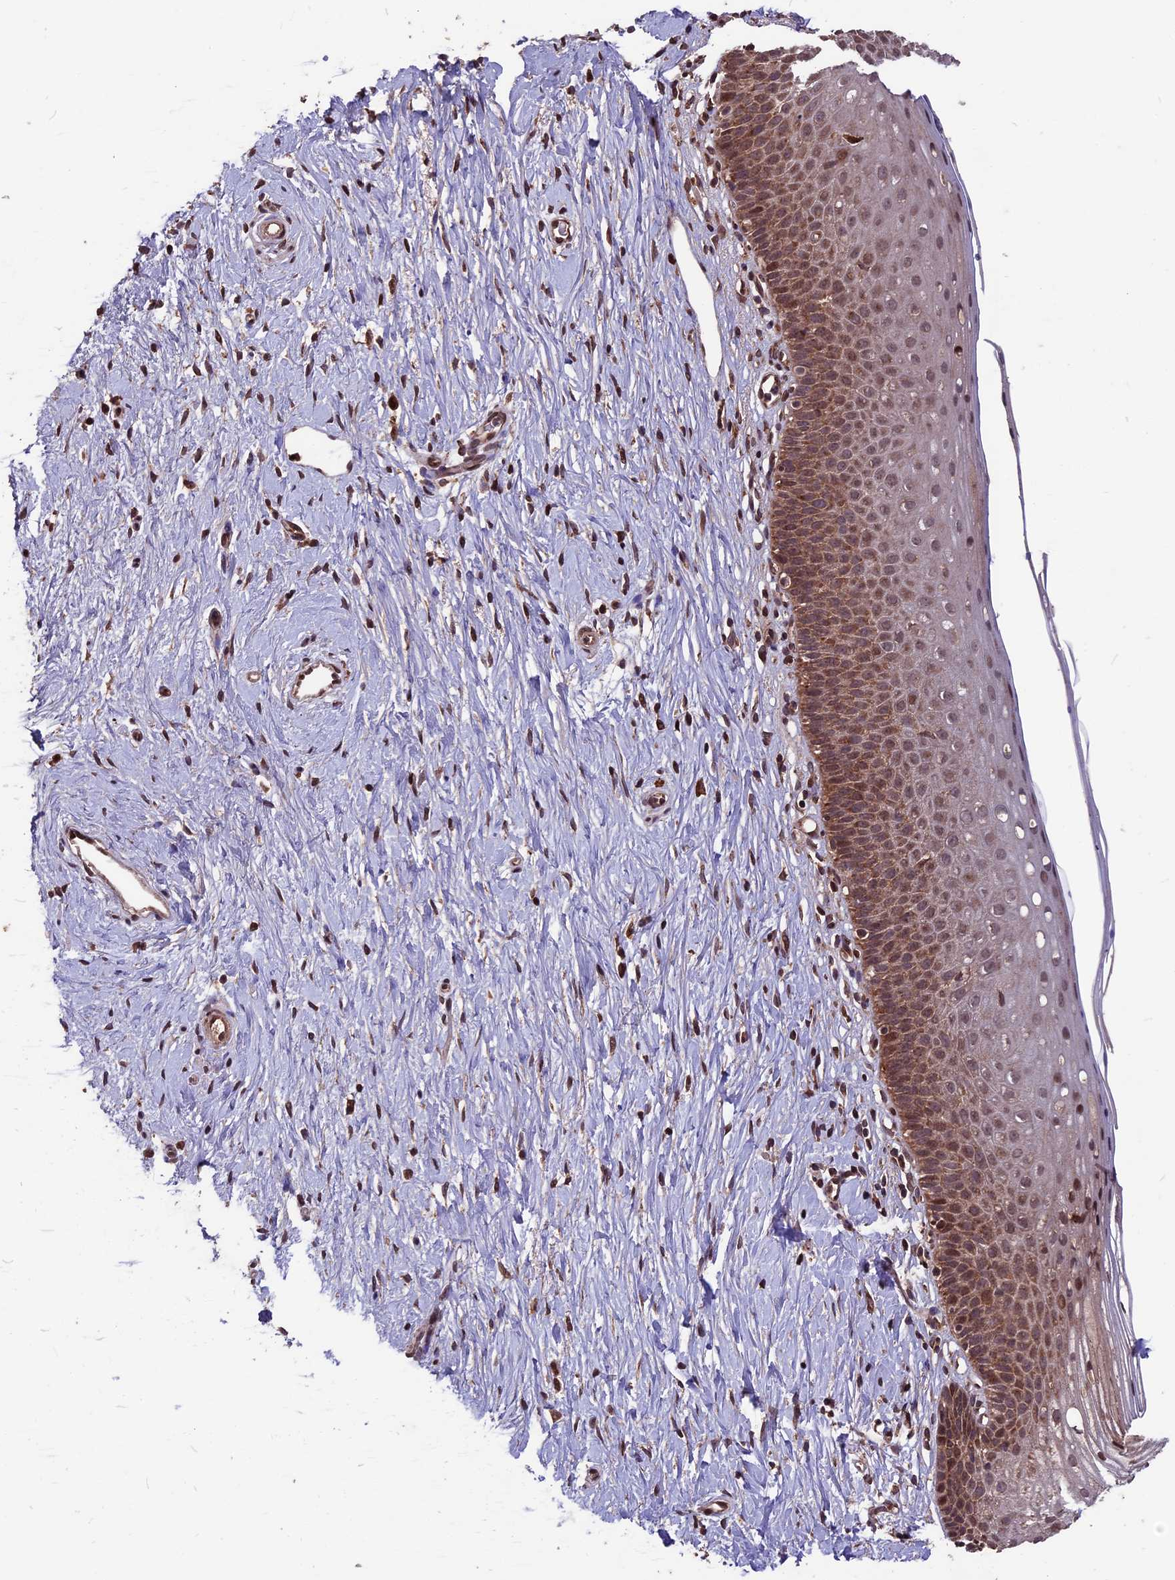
{"staining": {"intensity": "strong", "quantity": ">75%", "location": "cytoplasmic/membranous,nuclear"}, "tissue": "cervix", "cell_type": "Glandular cells", "image_type": "normal", "snomed": [{"axis": "morphology", "description": "Normal tissue, NOS"}, {"axis": "topography", "description": "Cervix"}], "caption": "High-magnification brightfield microscopy of normal cervix stained with DAB (3,3'-diaminobenzidine) (brown) and counterstained with hematoxylin (blue). glandular cells exhibit strong cytoplasmic/membranous,nuclear staining is identified in approximately>75% of cells.", "gene": "ZNF598", "patient": {"sex": "female", "age": 36}}